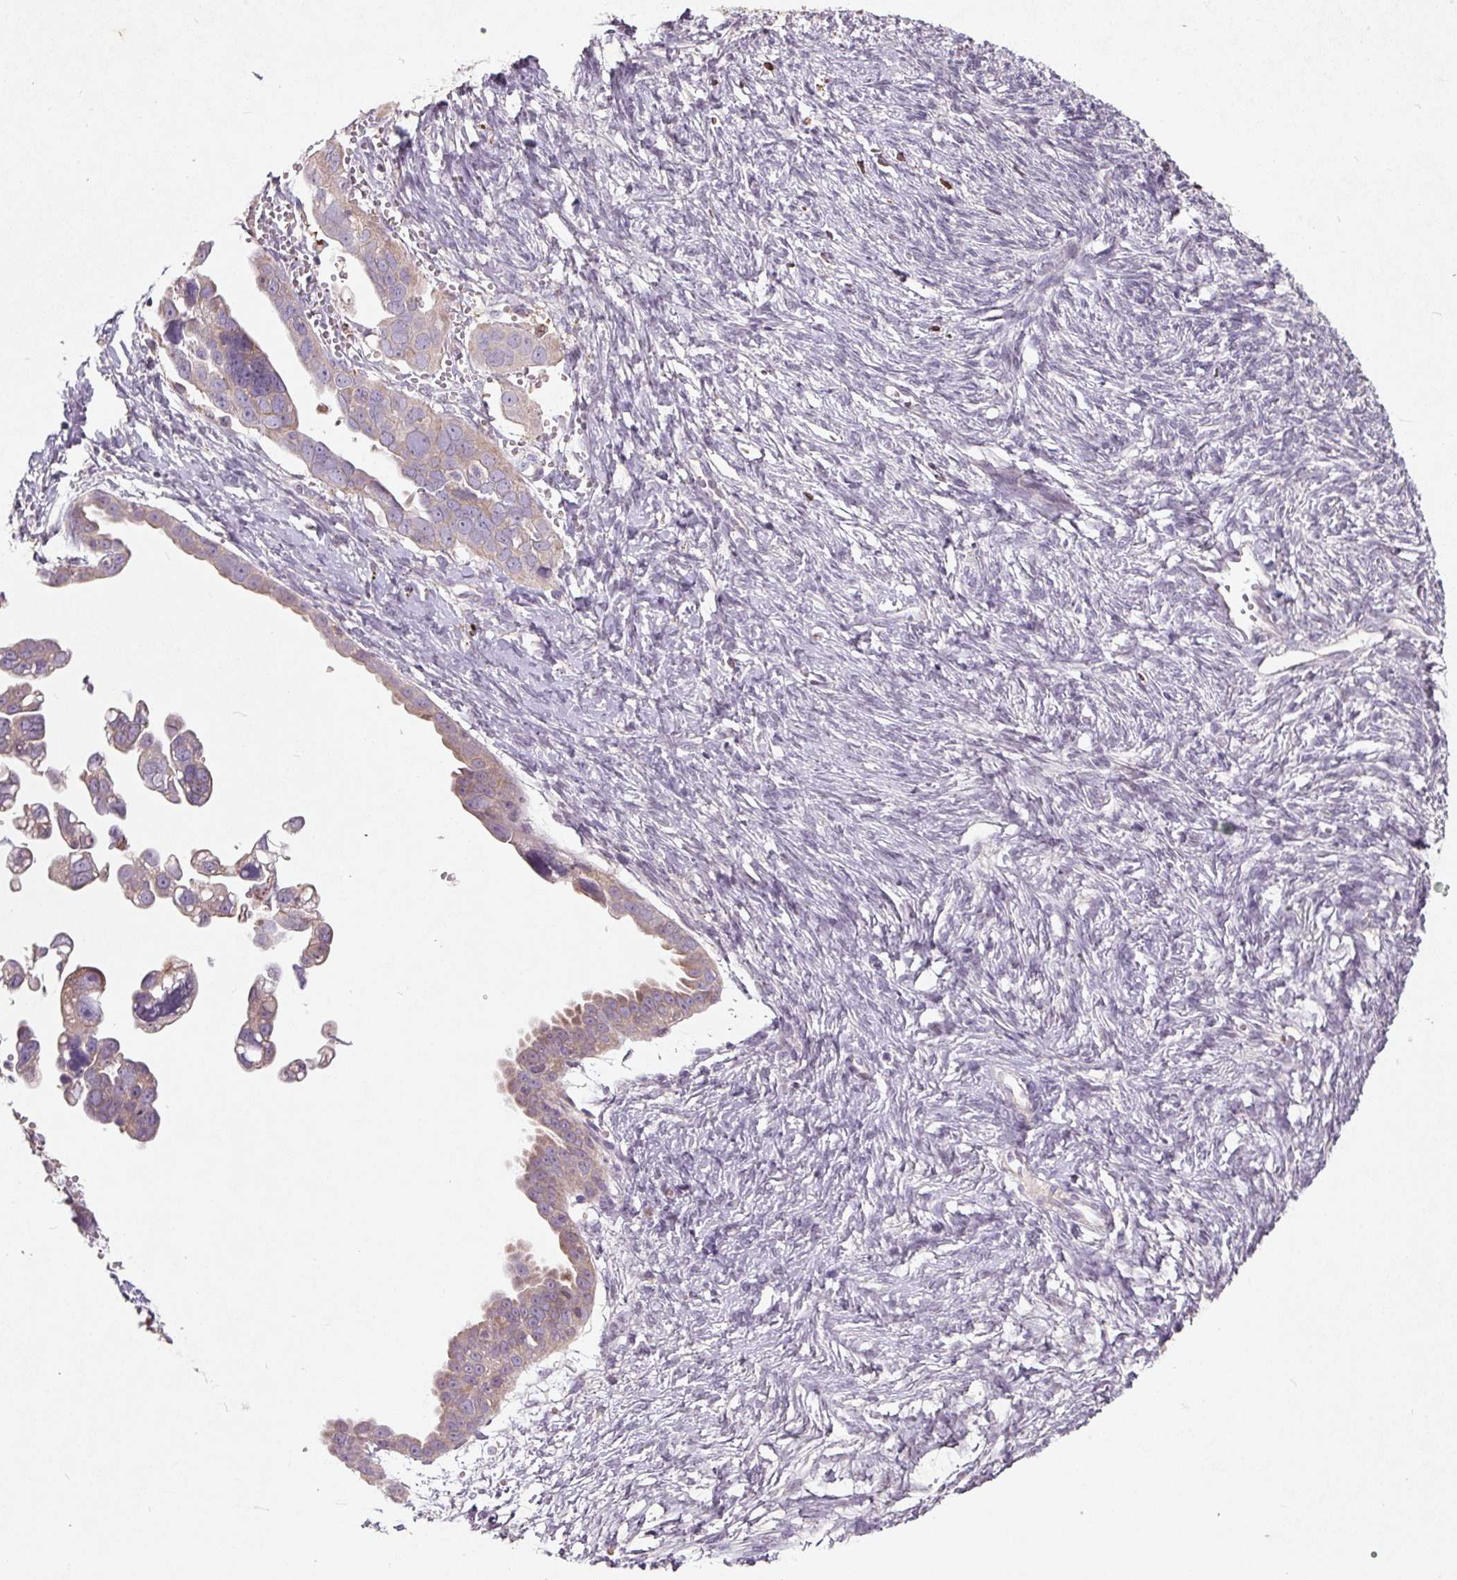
{"staining": {"intensity": "weak", "quantity": "<25%", "location": "cytoplasmic/membranous"}, "tissue": "ovarian cancer", "cell_type": "Tumor cells", "image_type": "cancer", "snomed": [{"axis": "morphology", "description": "Cystadenocarcinoma, serous, NOS"}, {"axis": "topography", "description": "Ovary"}], "caption": "A photomicrograph of human serous cystadenocarcinoma (ovarian) is negative for staining in tumor cells.", "gene": "KCNK15", "patient": {"sex": "female", "age": 59}}